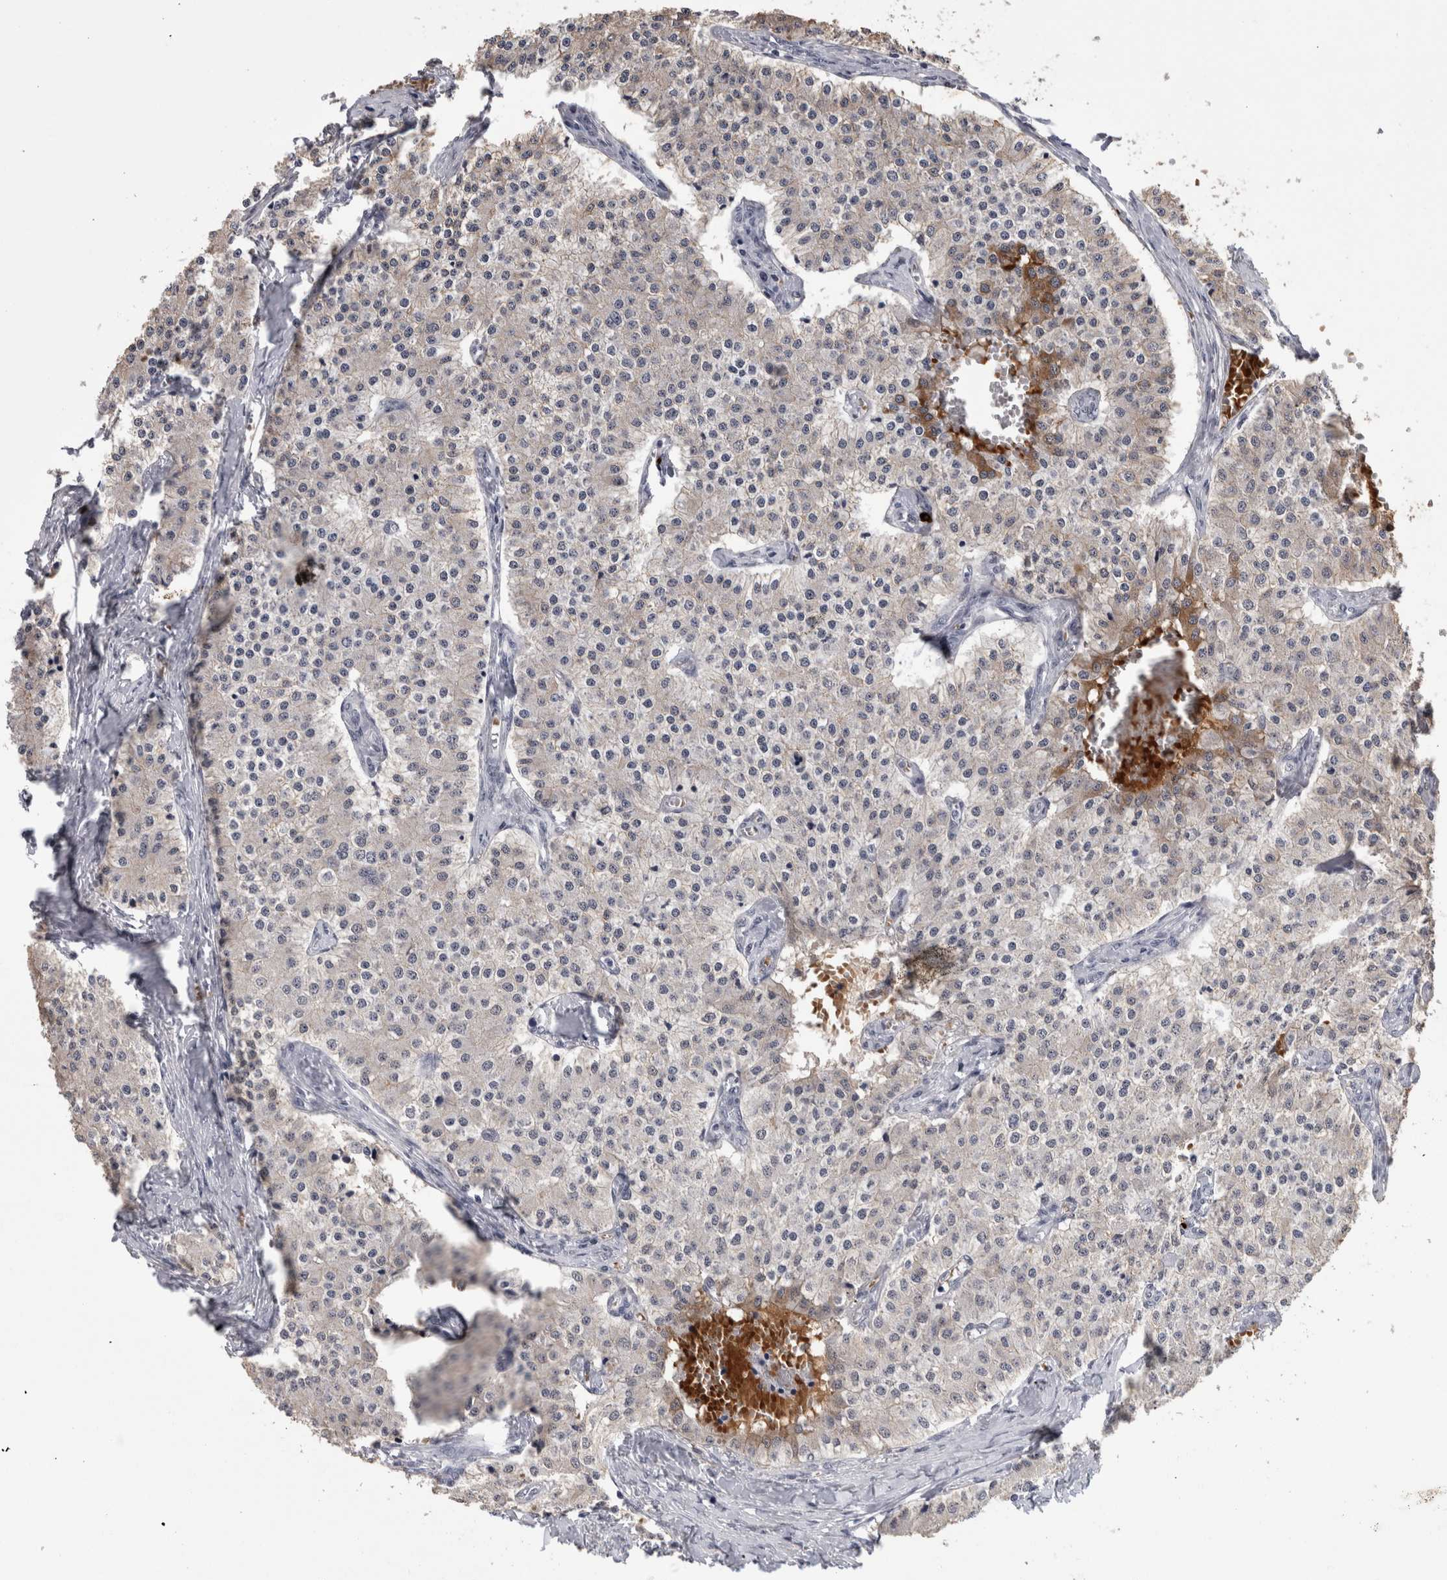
{"staining": {"intensity": "negative", "quantity": "none", "location": "none"}, "tissue": "carcinoid", "cell_type": "Tumor cells", "image_type": "cancer", "snomed": [{"axis": "morphology", "description": "Carcinoid, malignant, NOS"}, {"axis": "topography", "description": "Colon"}], "caption": "High magnification brightfield microscopy of carcinoid stained with DAB (brown) and counterstained with hematoxylin (blue): tumor cells show no significant staining.", "gene": "PEBP4", "patient": {"sex": "female", "age": 52}}